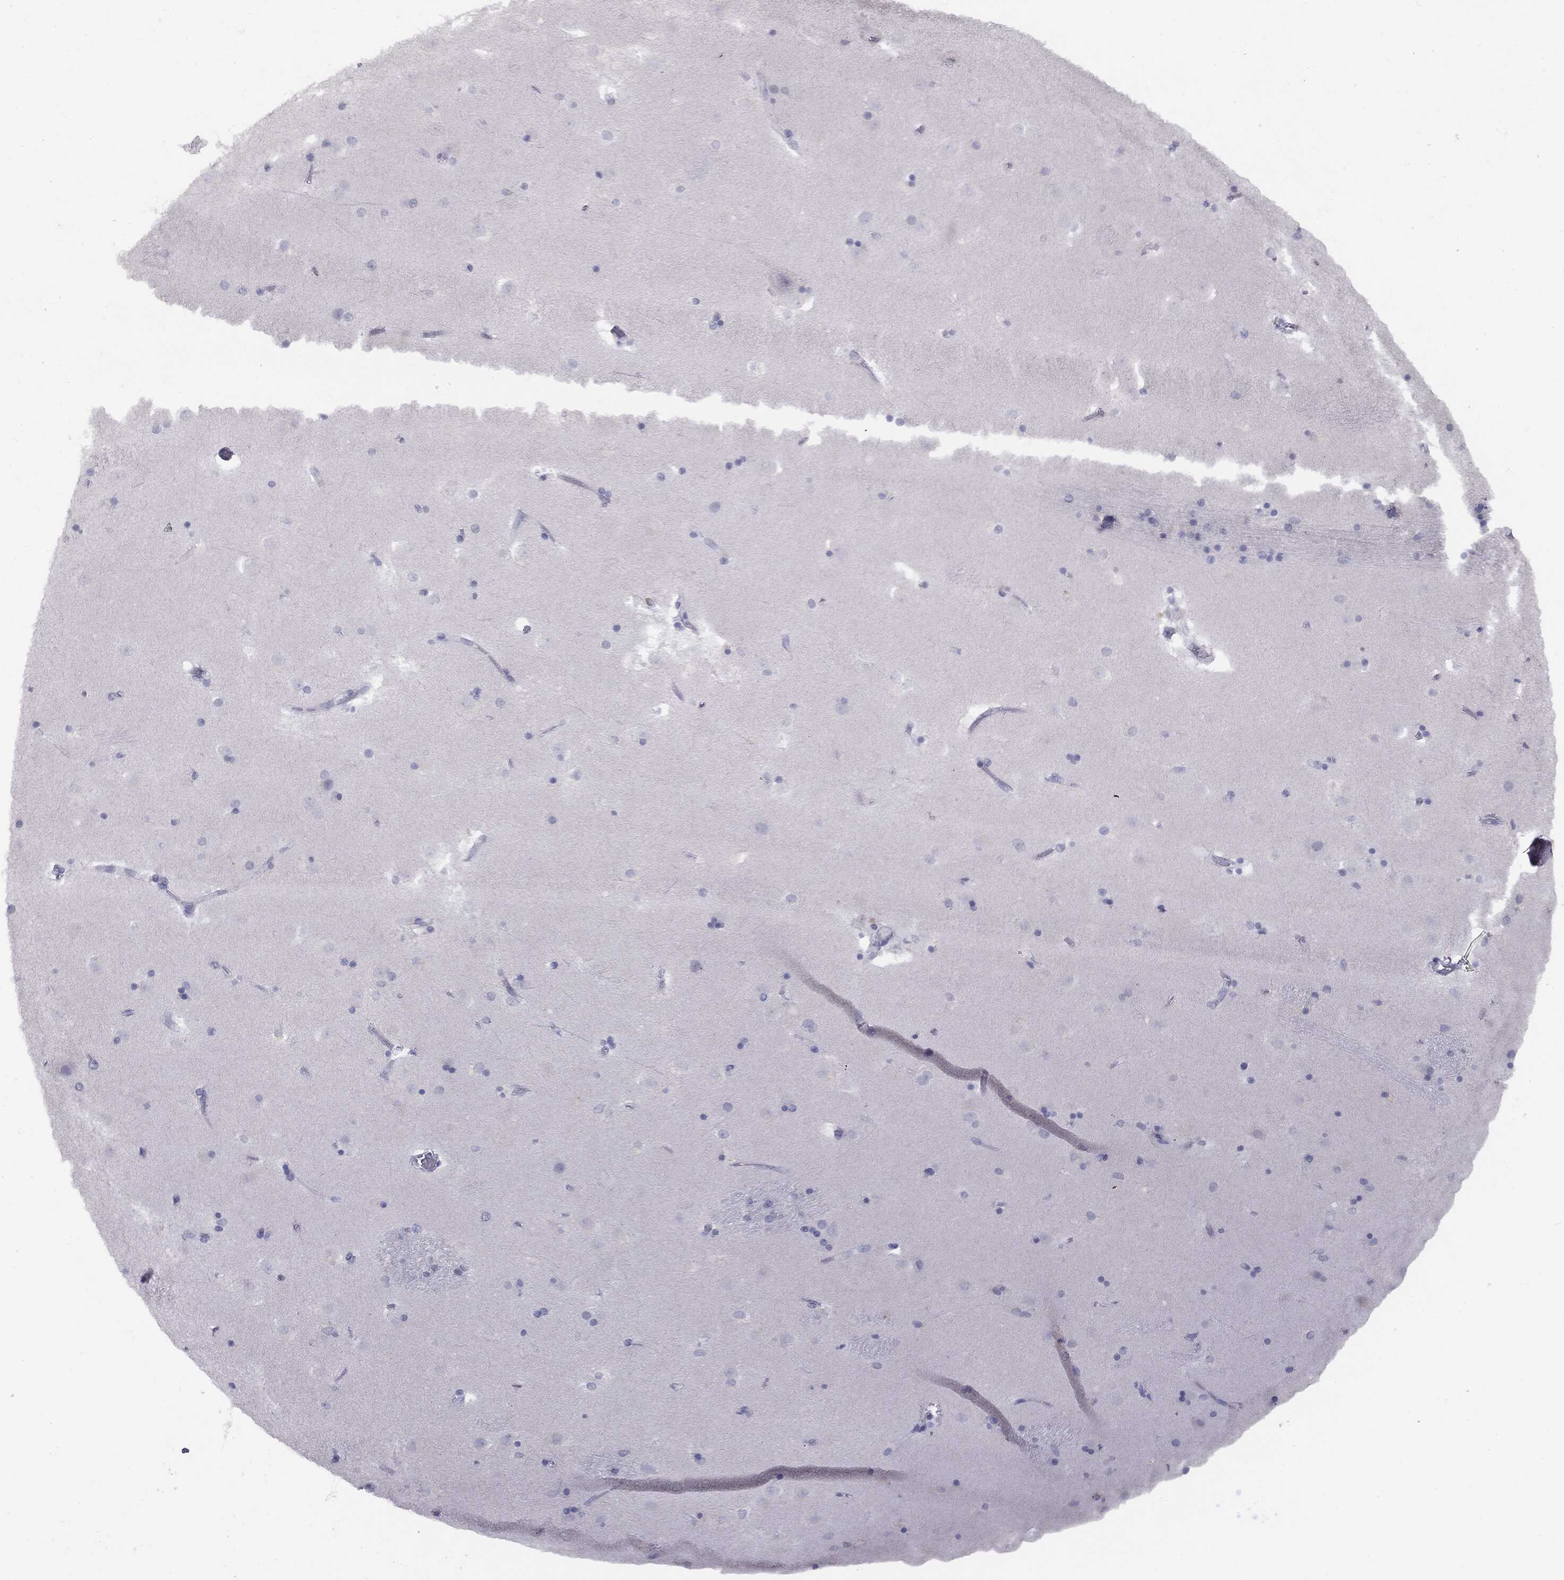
{"staining": {"intensity": "negative", "quantity": "none", "location": "none"}, "tissue": "caudate", "cell_type": "Glial cells", "image_type": "normal", "snomed": [{"axis": "morphology", "description": "Normal tissue, NOS"}, {"axis": "topography", "description": "Lateral ventricle wall"}], "caption": "DAB (3,3'-diaminobenzidine) immunohistochemical staining of benign human caudate displays no significant expression in glial cells.", "gene": "MUC1", "patient": {"sex": "male", "age": 51}}